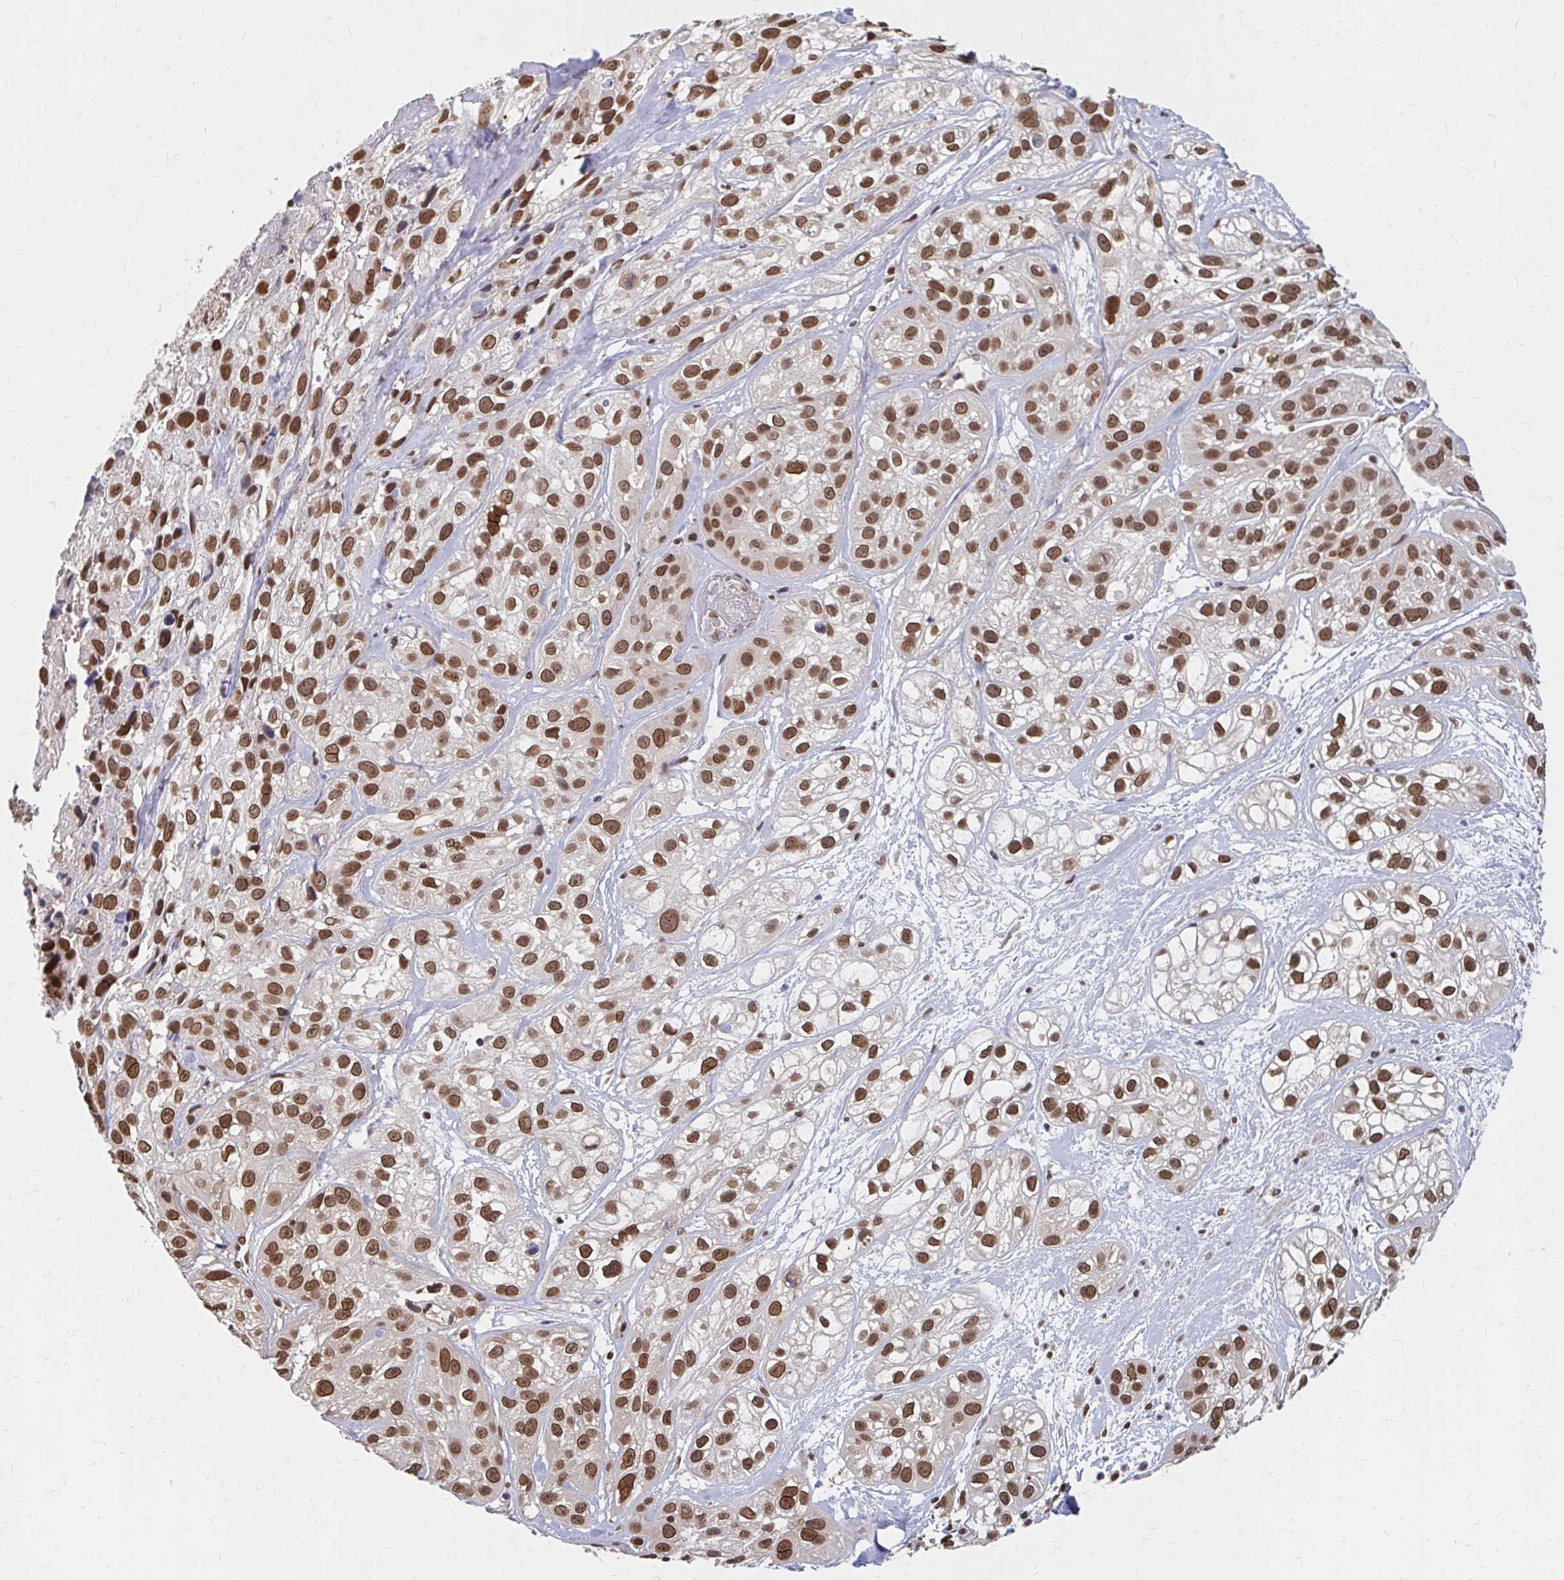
{"staining": {"intensity": "strong", "quantity": ">75%", "location": "cytoplasmic/membranous,nuclear"}, "tissue": "skin cancer", "cell_type": "Tumor cells", "image_type": "cancer", "snomed": [{"axis": "morphology", "description": "Squamous cell carcinoma, NOS"}, {"axis": "topography", "description": "Skin"}], "caption": "A high-resolution histopathology image shows immunohistochemistry (IHC) staining of skin squamous cell carcinoma, which exhibits strong cytoplasmic/membranous and nuclear positivity in approximately >75% of tumor cells.", "gene": "XPO1", "patient": {"sex": "male", "age": 82}}